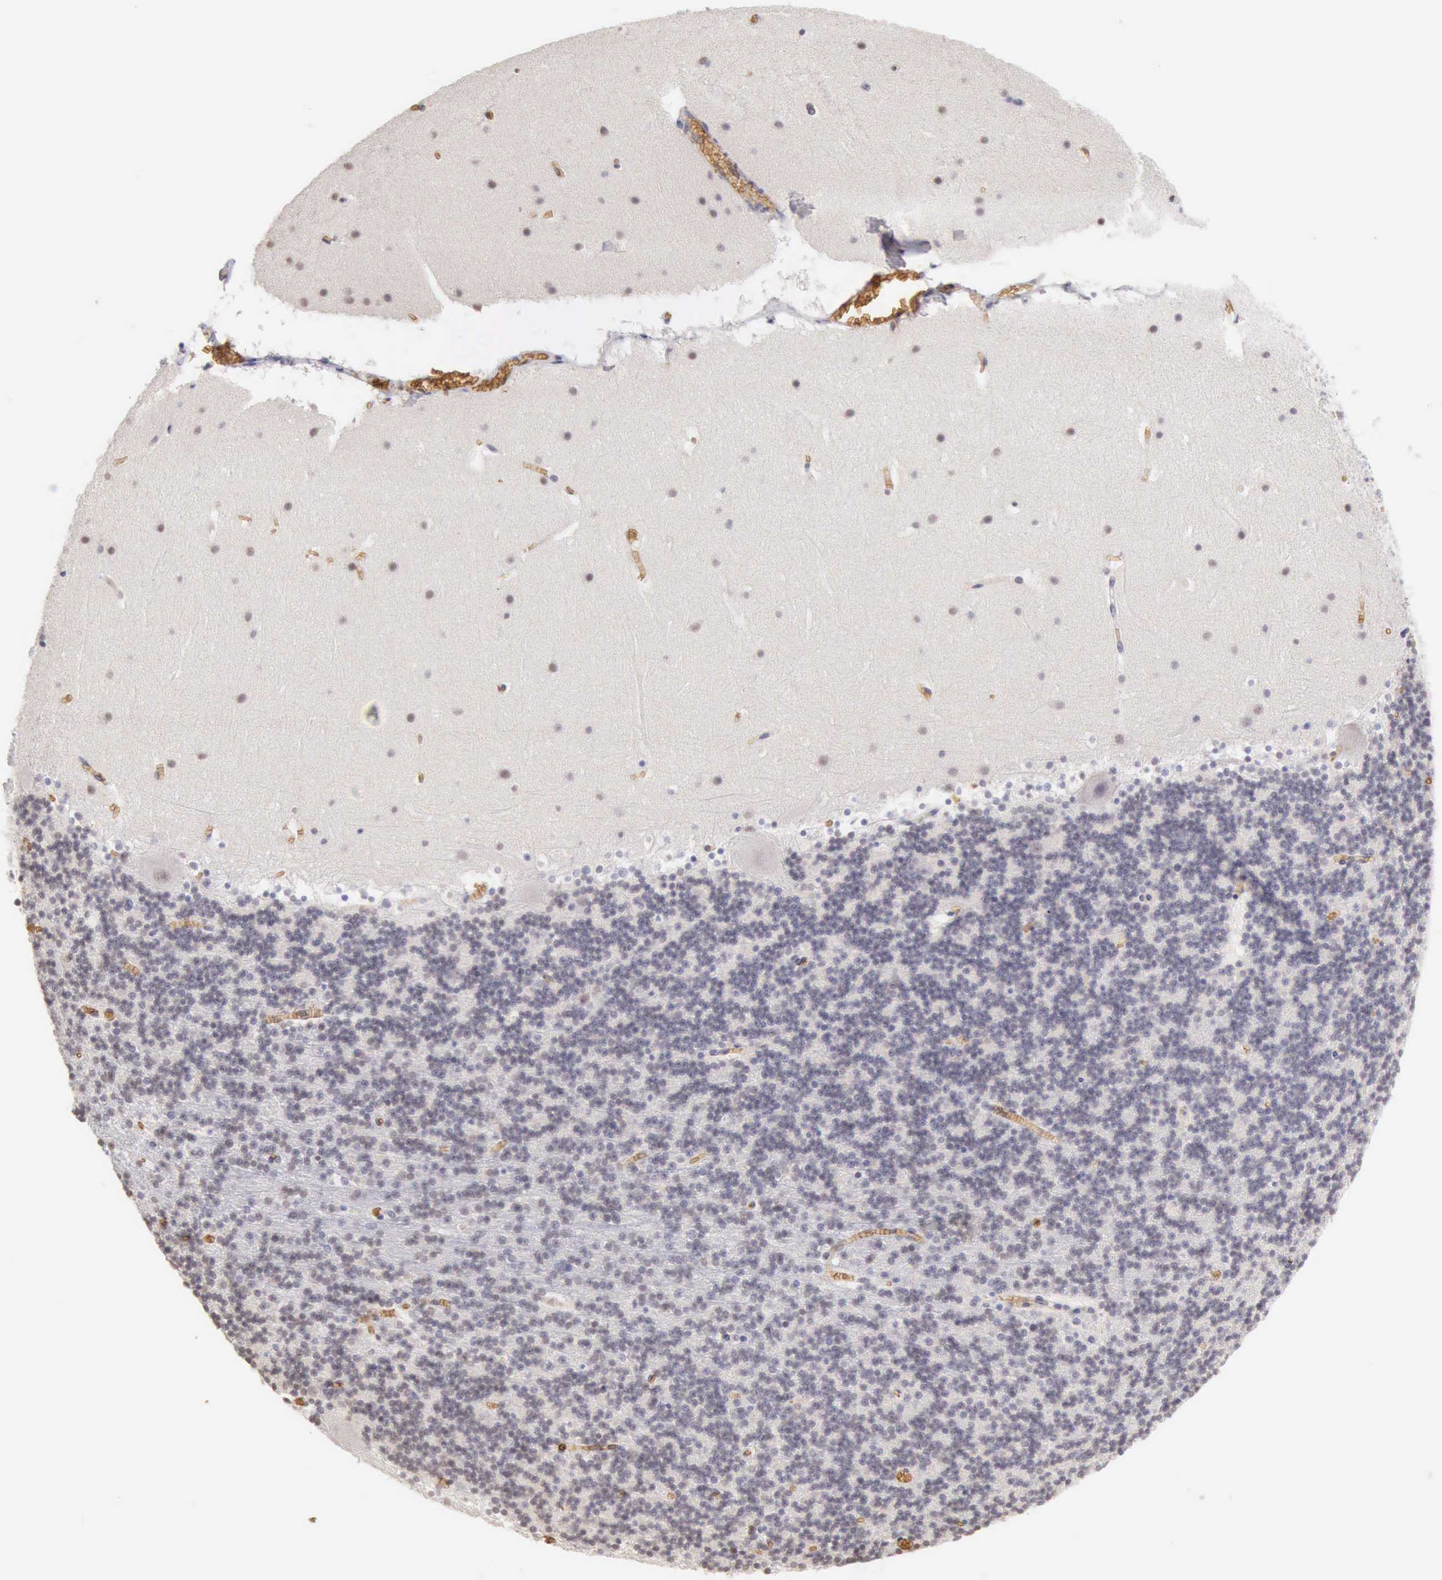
{"staining": {"intensity": "negative", "quantity": "none", "location": "none"}, "tissue": "cerebellum", "cell_type": "Cells in granular layer", "image_type": "normal", "snomed": [{"axis": "morphology", "description": "Normal tissue, NOS"}, {"axis": "topography", "description": "Cerebellum"}], "caption": "The immunohistochemistry (IHC) image has no significant positivity in cells in granular layer of cerebellum.", "gene": "CFI", "patient": {"sex": "male", "age": 45}}